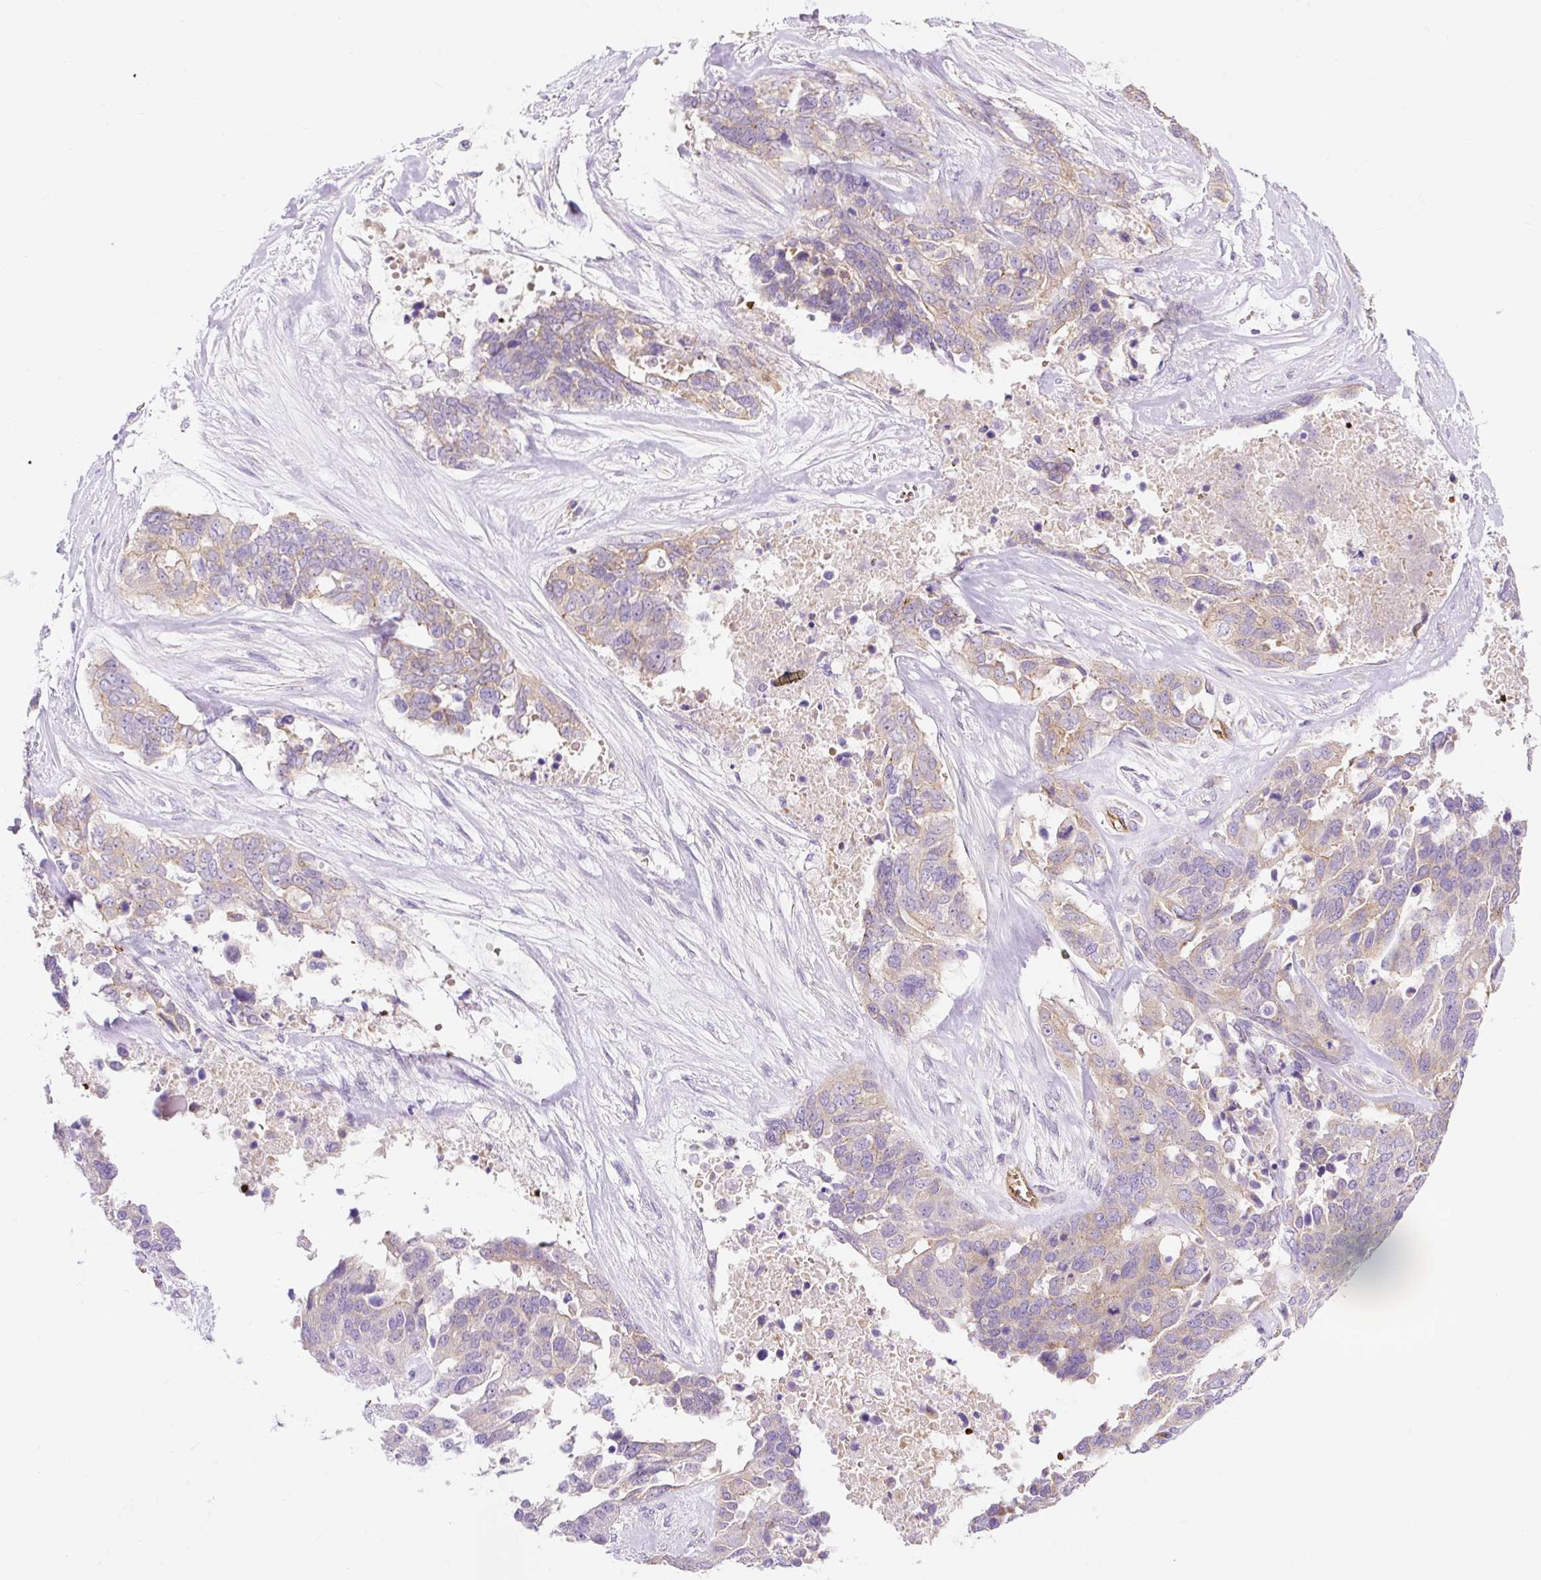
{"staining": {"intensity": "weak", "quantity": "<25%", "location": "cytoplasmic/membranous"}, "tissue": "ovarian cancer", "cell_type": "Tumor cells", "image_type": "cancer", "snomed": [{"axis": "morphology", "description": "Cystadenocarcinoma, serous, NOS"}, {"axis": "topography", "description": "Ovary"}], "caption": "An IHC image of ovarian serous cystadenocarcinoma is shown. There is no staining in tumor cells of ovarian serous cystadenocarcinoma. (Immunohistochemistry, brightfield microscopy, high magnification).", "gene": "HIP1R", "patient": {"sex": "female", "age": 44}}